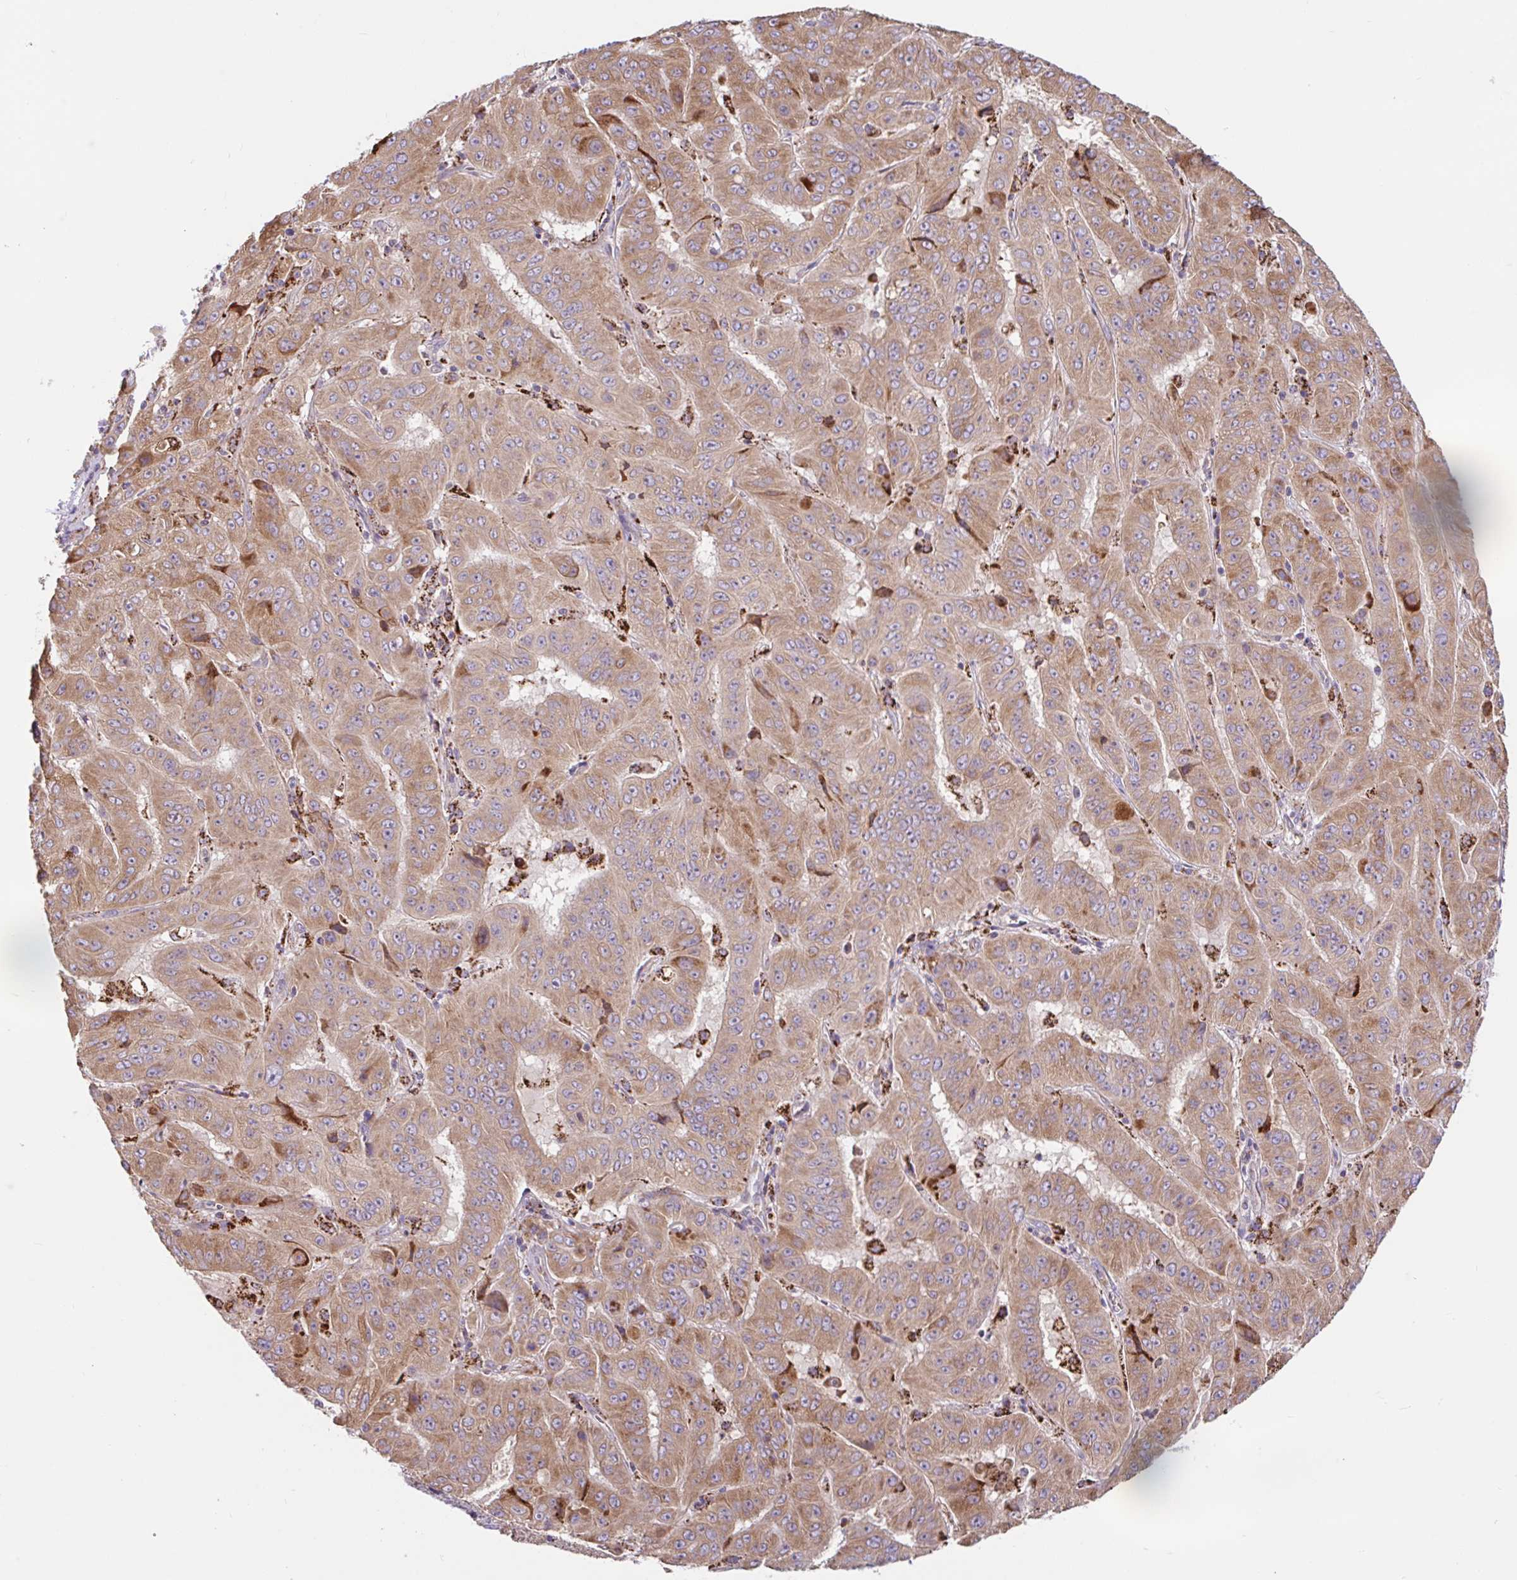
{"staining": {"intensity": "moderate", "quantity": ">75%", "location": "cytoplasmic/membranous"}, "tissue": "pancreatic cancer", "cell_type": "Tumor cells", "image_type": "cancer", "snomed": [{"axis": "morphology", "description": "Adenocarcinoma, NOS"}, {"axis": "topography", "description": "Pancreas"}], "caption": "This image demonstrates immunohistochemistry staining of human adenocarcinoma (pancreatic), with medium moderate cytoplasmic/membranous expression in about >75% of tumor cells.", "gene": "RALBP1", "patient": {"sex": "male", "age": 63}}